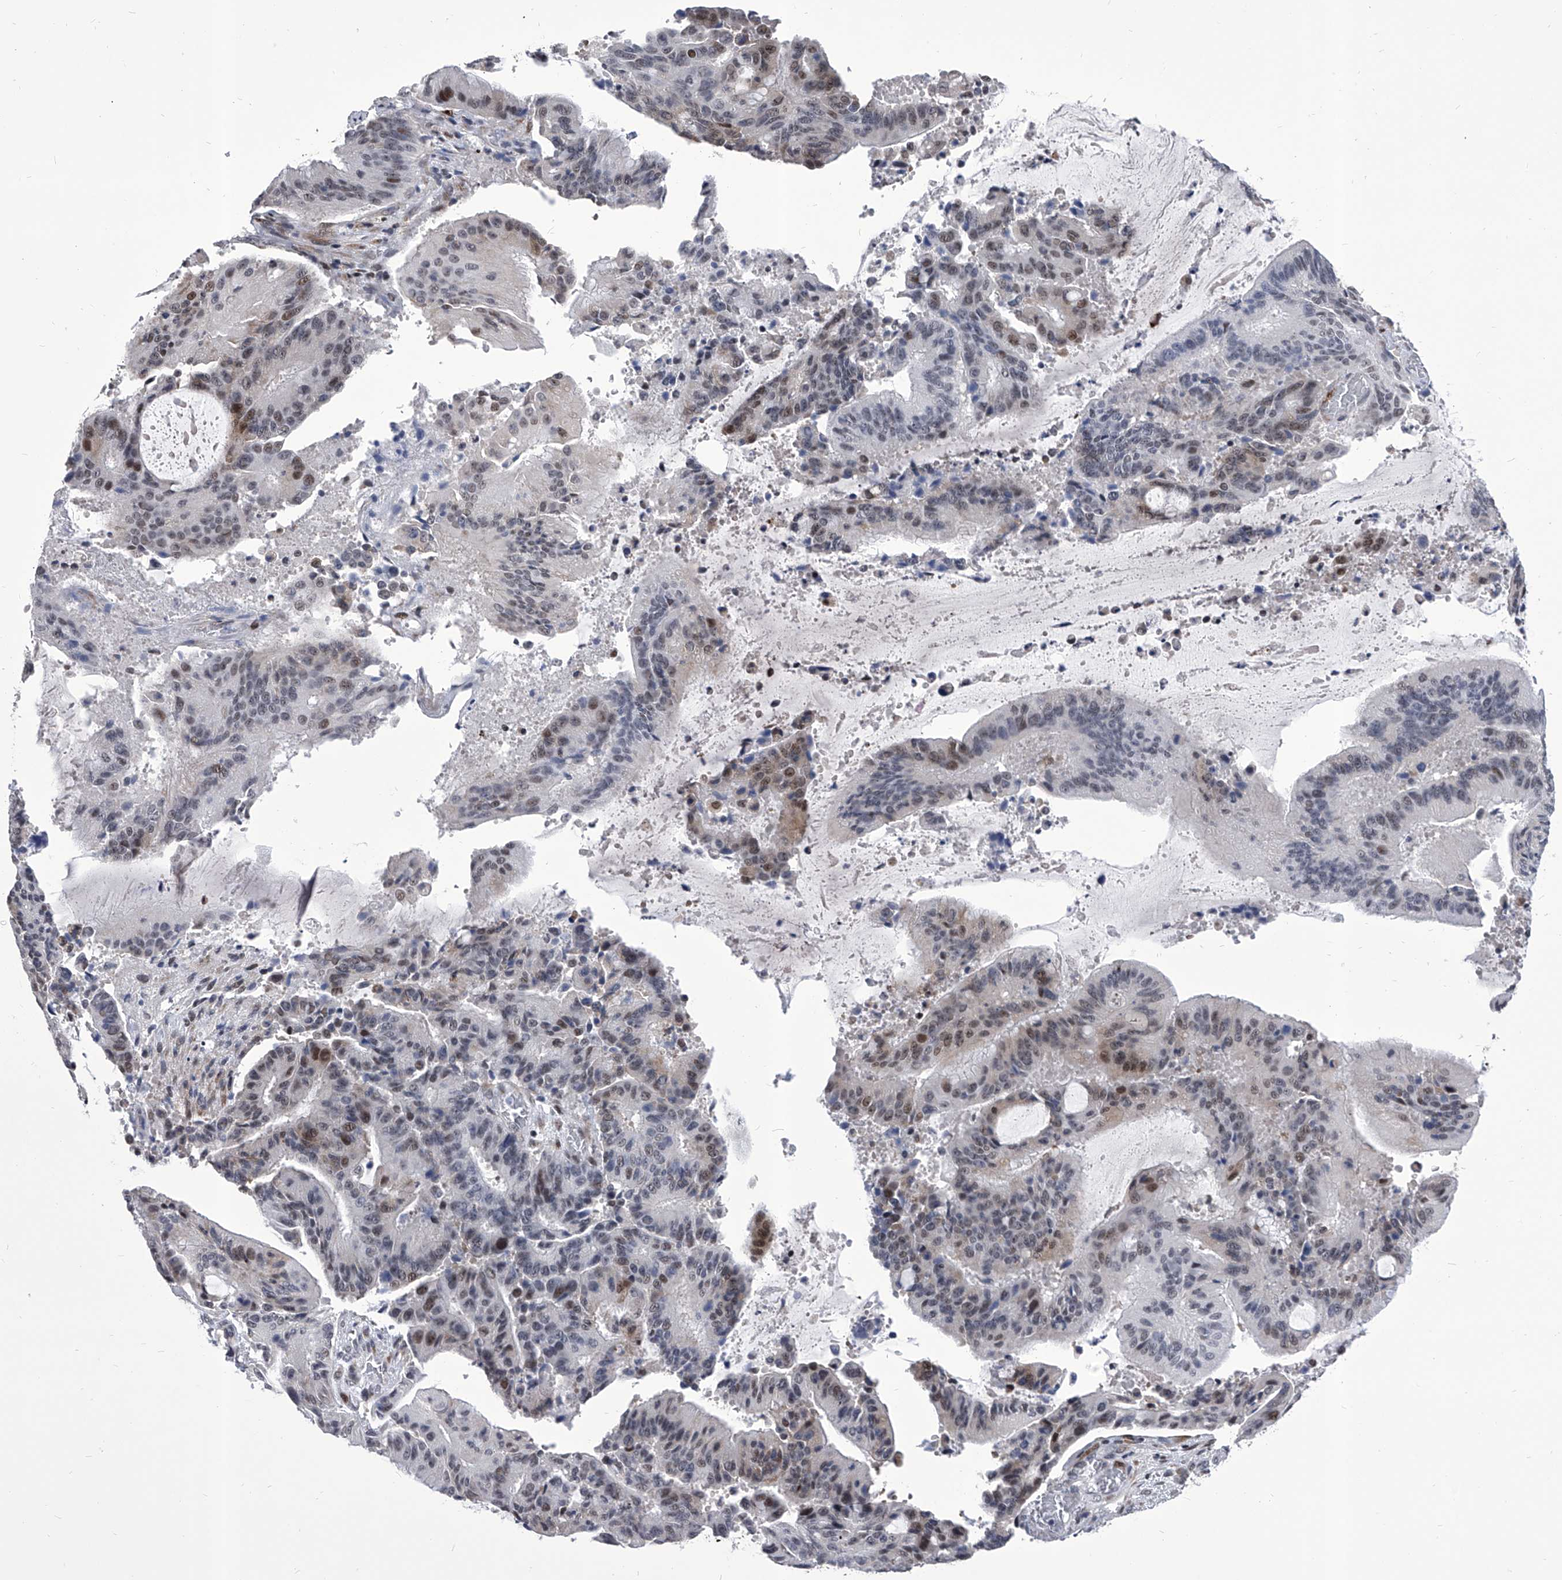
{"staining": {"intensity": "moderate", "quantity": "<25%", "location": "nuclear"}, "tissue": "liver cancer", "cell_type": "Tumor cells", "image_type": "cancer", "snomed": [{"axis": "morphology", "description": "Normal tissue, NOS"}, {"axis": "morphology", "description": "Cholangiocarcinoma"}, {"axis": "topography", "description": "Liver"}, {"axis": "topography", "description": "Peripheral nerve tissue"}], "caption": "This is an image of immunohistochemistry (IHC) staining of liver cancer, which shows moderate positivity in the nuclear of tumor cells.", "gene": "CMTR1", "patient": {"sex": "female", "age": 73}}